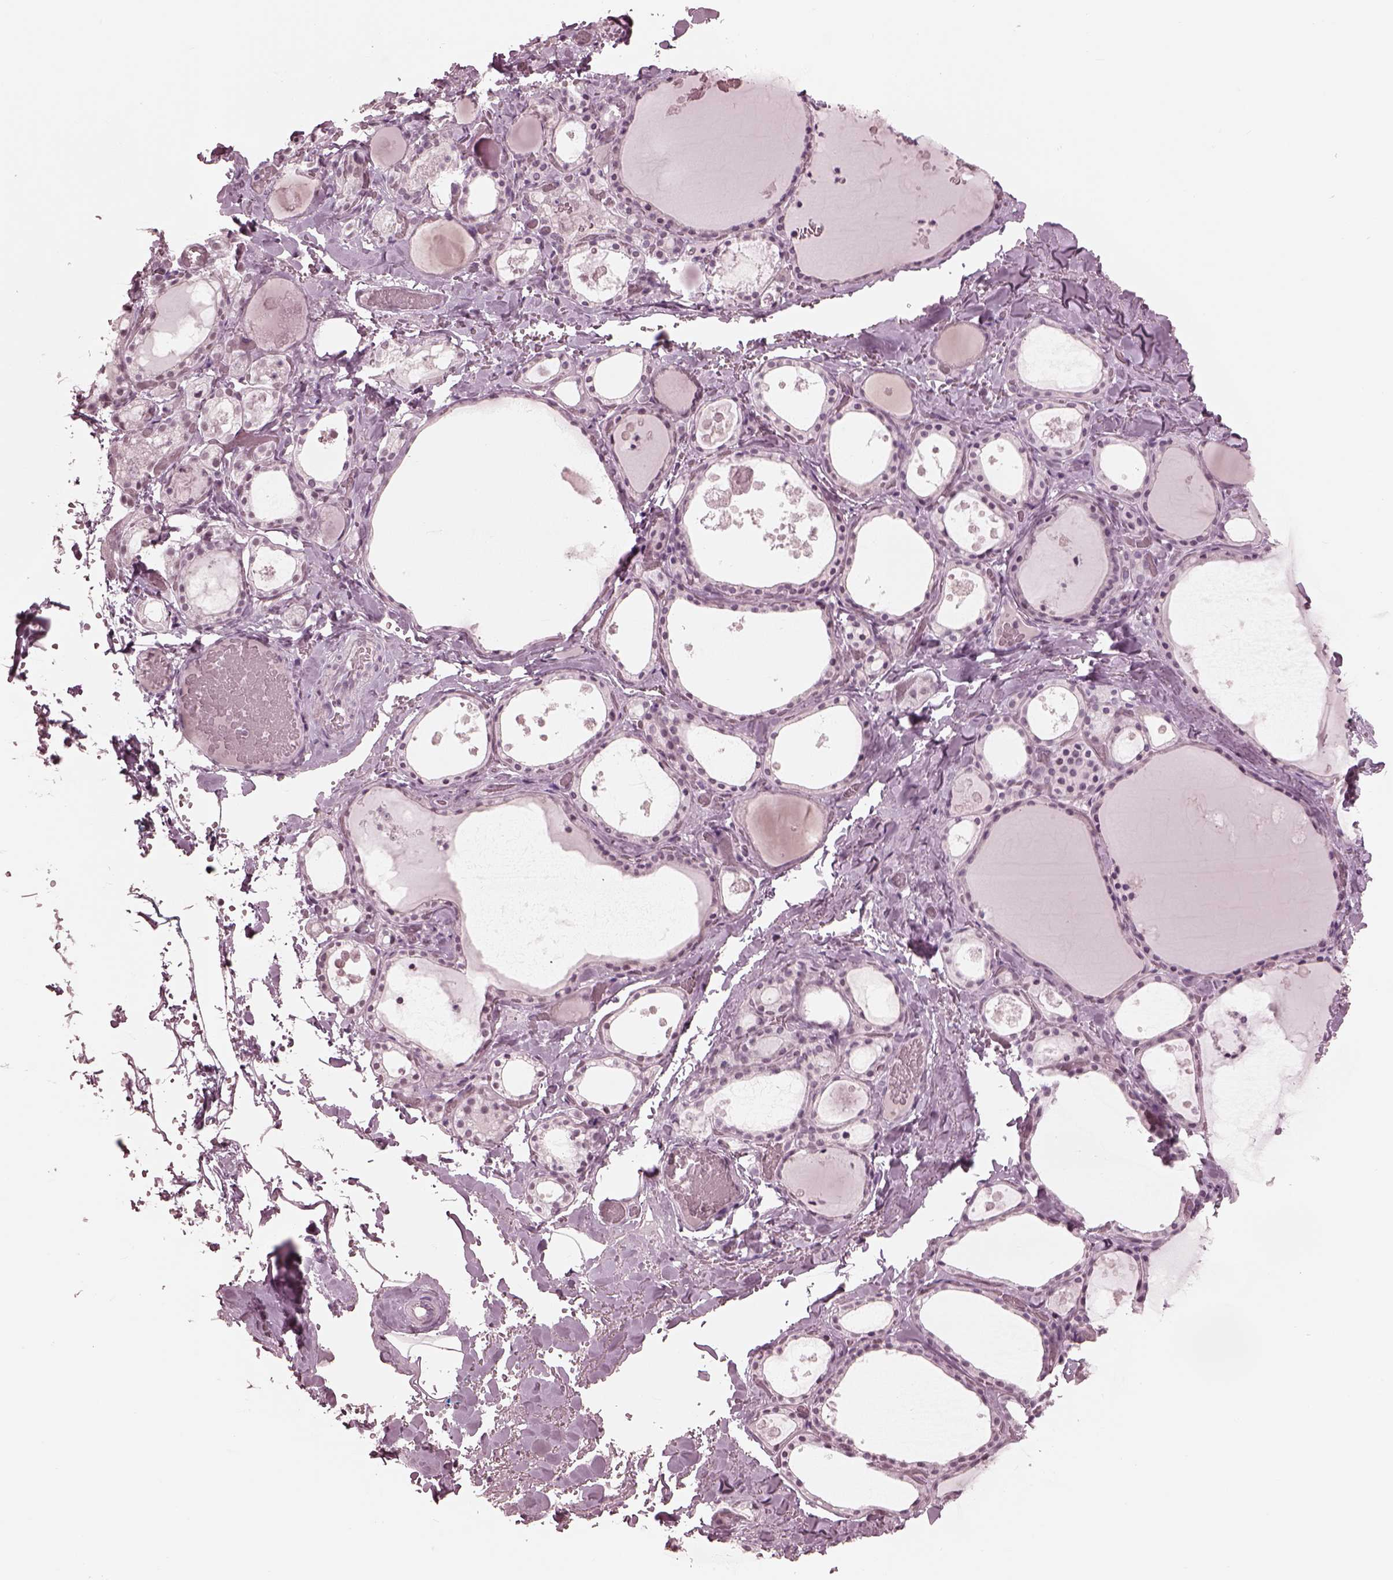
{"staining": {"intensity": "negative", "quantity": "none", "location": "none"}, "tissue": "thyroid gland", "cell_type": "Glandular cells", "image_type": "normal", "snomed": [{"axis": "morphology", "description": "Normal tissue, NOS"}, {"axis": "topography", "description": "Thyroid gland"}], "caption": "IHC of normal thyroid gland shows no staining in glandular cells.", "gene": "GARIN4", "patient": {"sex": "male", "age": 56}}